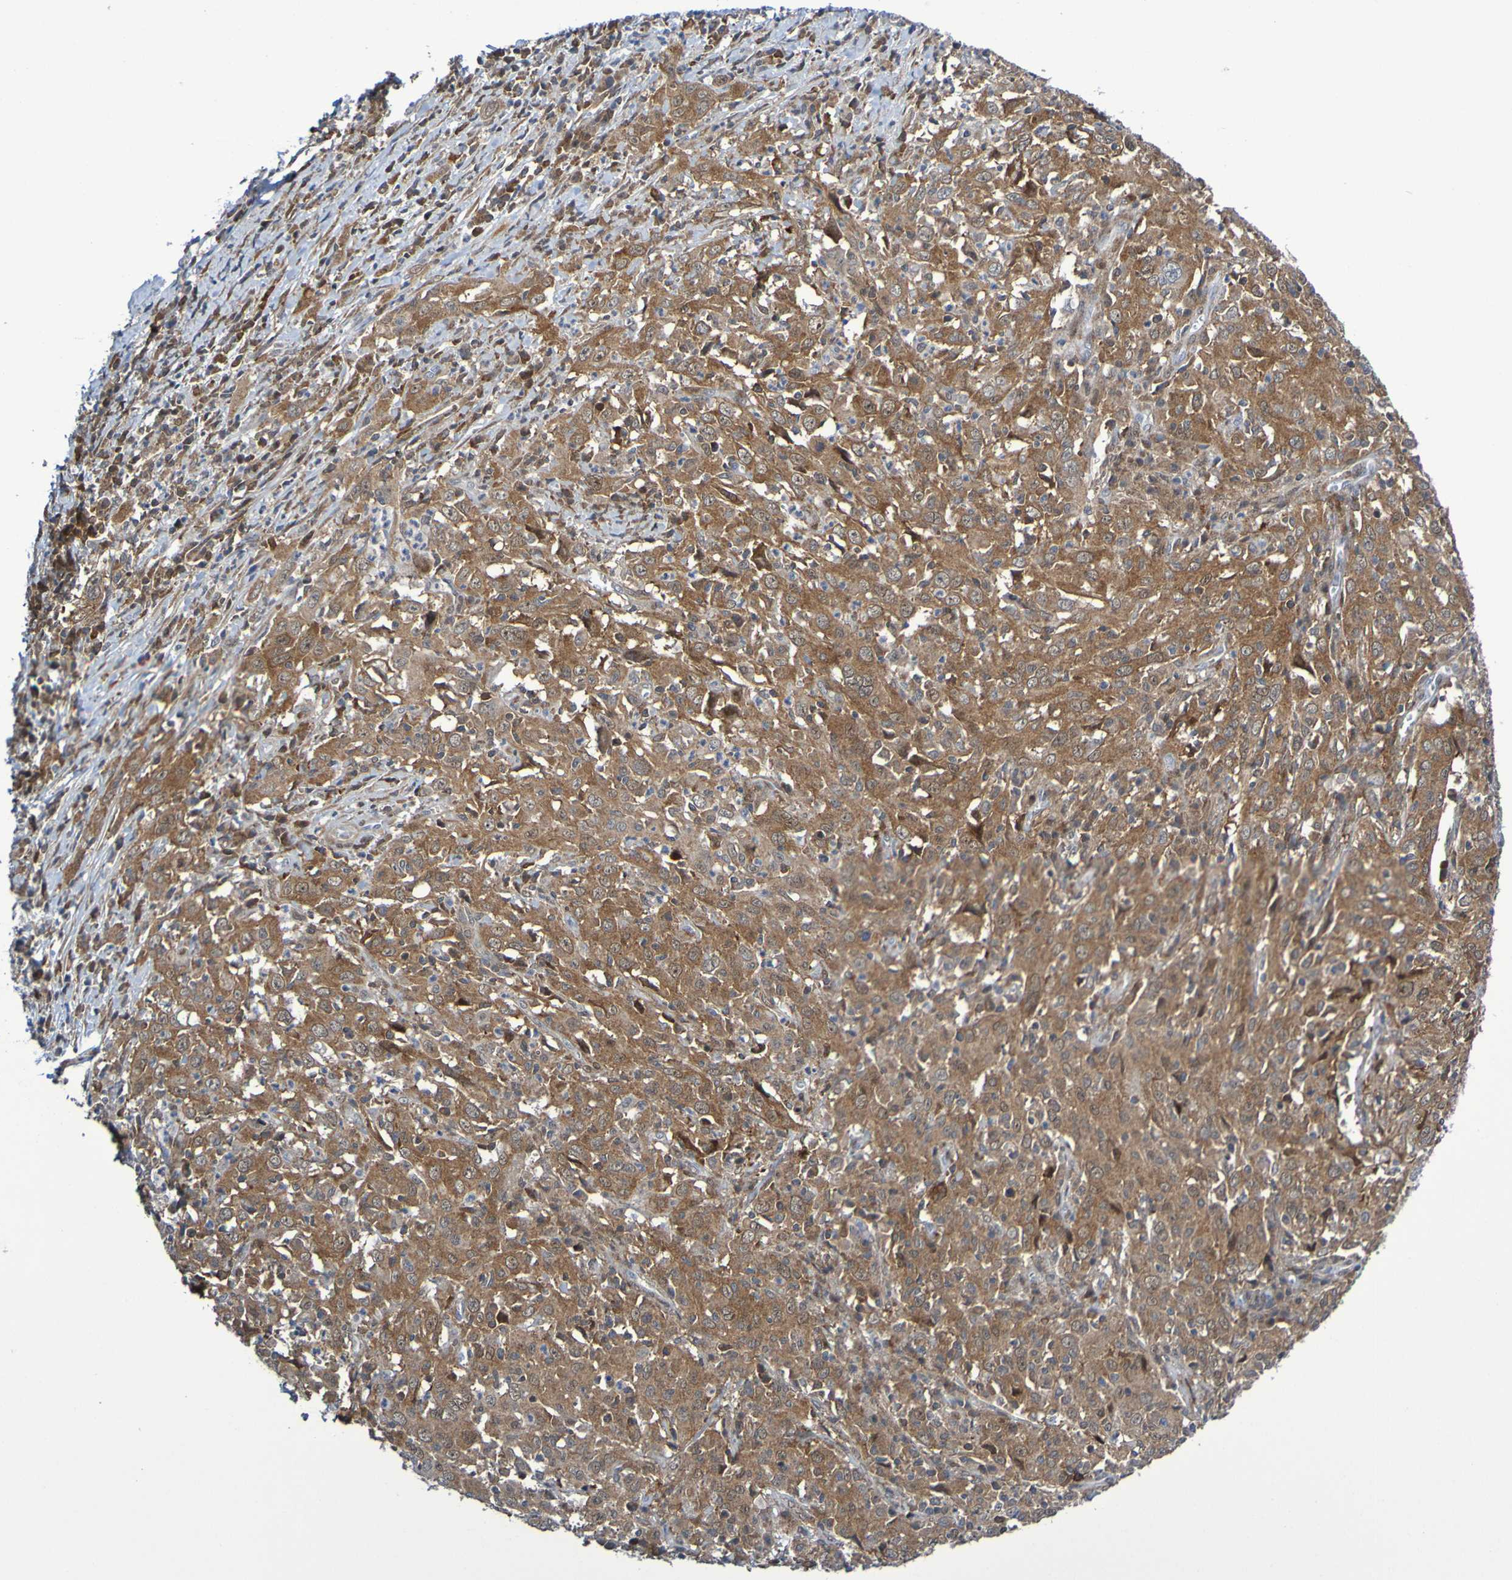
{"staining": {"intensity": "moderate", "quantity": ">75%", "location": "cytoplasmic/membranous"}, "tissue": "cervical cancer", "cell_type": "Tumor cells", "image_type": "cancer", "snomed": [{"axis": "morphology", "description": "Squamous cell carcinoma, NOS"}, {"axis": "topography", "description": "Cervix"}], "caption": "The histopathology image displays a brown stain indicating the presence of a protein in the cytoplasmic/membranous of tumor cells in cervical squamous cell carcinoma.", "gene": "ATIC", "patient": {"sex": "female", "age": 46}}